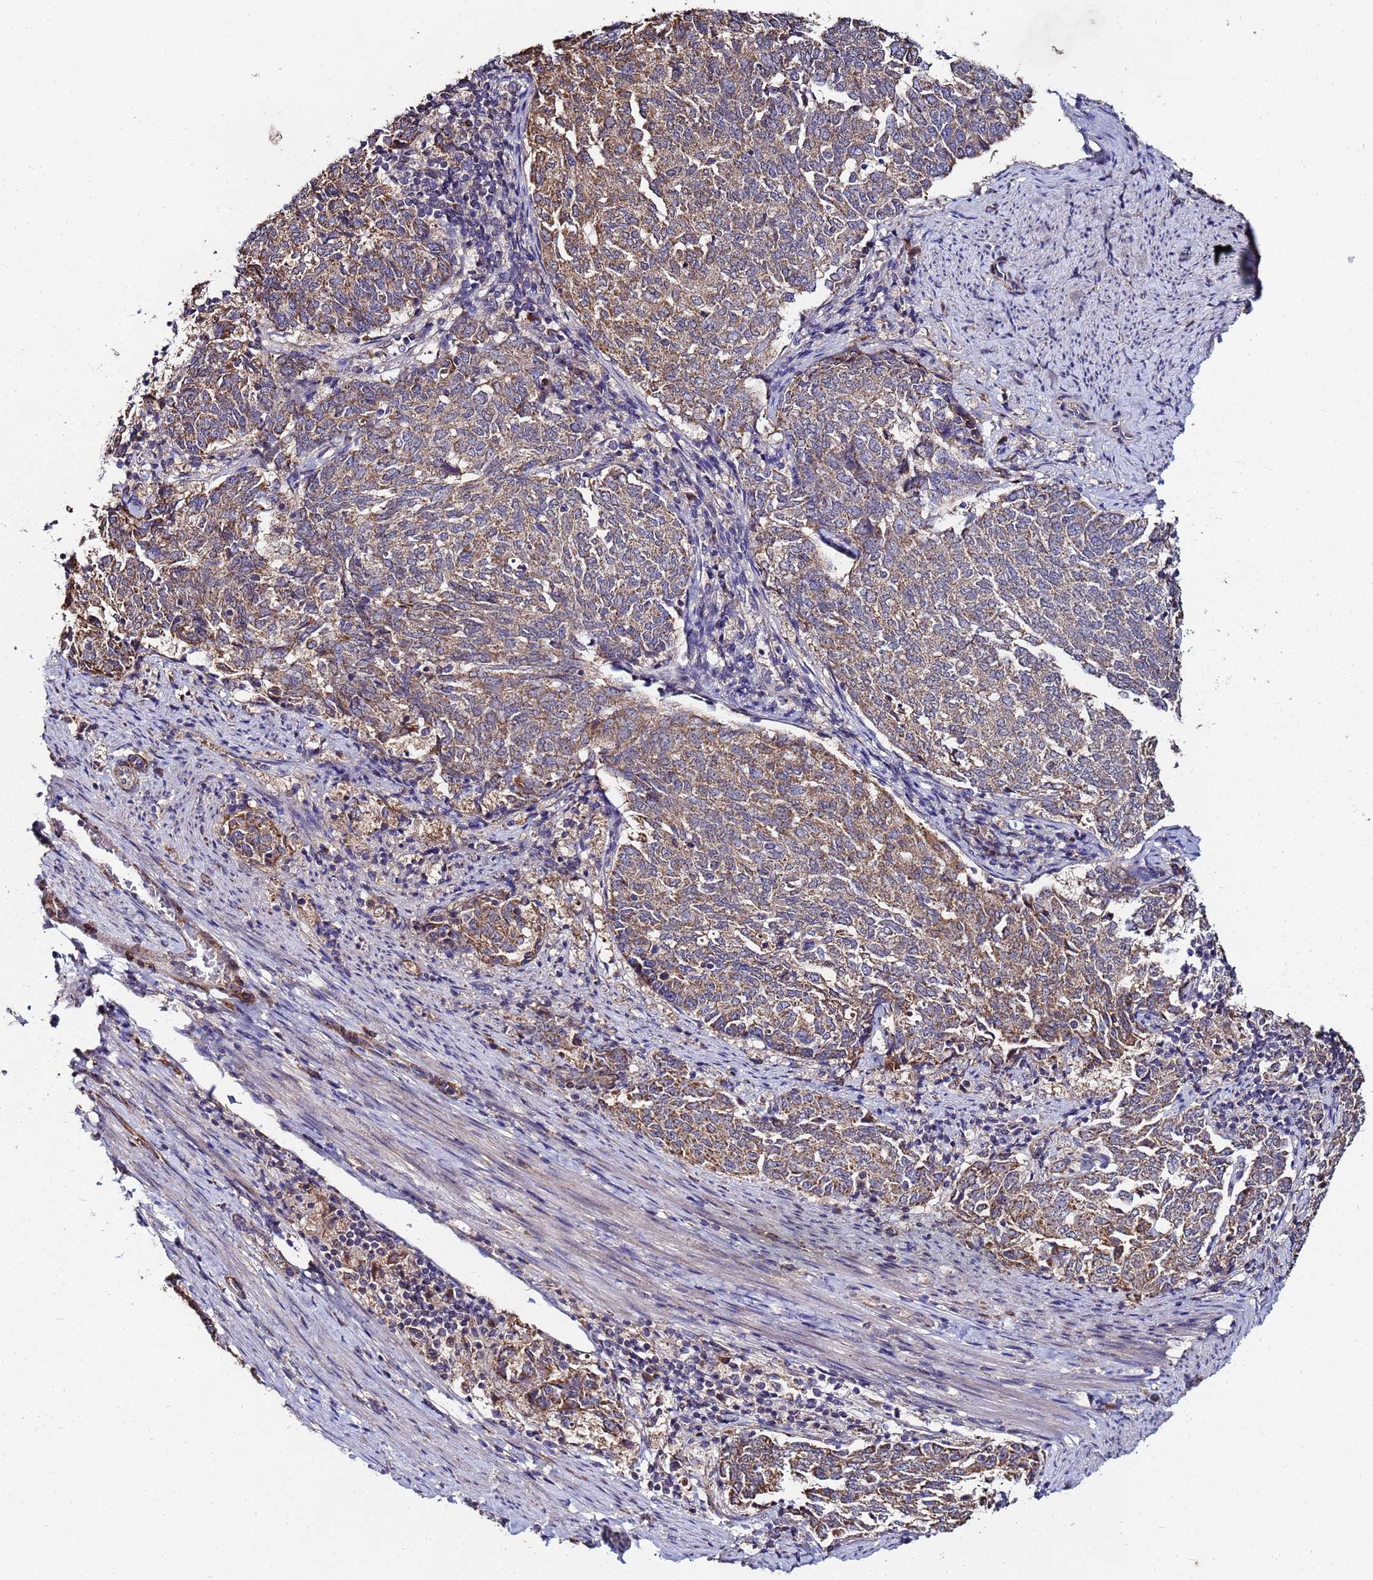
{"staining": {"intensity": "moderate", "quantity": ">75%", "location": "cytoplasmic/membranous"}, "tissue": "endometrial cancer", "cell_type": "Tumor cells", "image_type": "cancer", "snomed": [{"axis": "morphology", "description": "Adenocarcinoma, NOS"}, {"axis": "topography", "description": "Endometrium"}], "caption": "Adenocarcinoma (endometrial) stained with DAB IHC displays medium levels of moderate cytoplasmic/membranous positivity in about >75% of tumor cells. (IHC, brightfield microscopy, high magnification).", "gene": "C5orf34", "patient": {"sex": "female", "age": 80}}